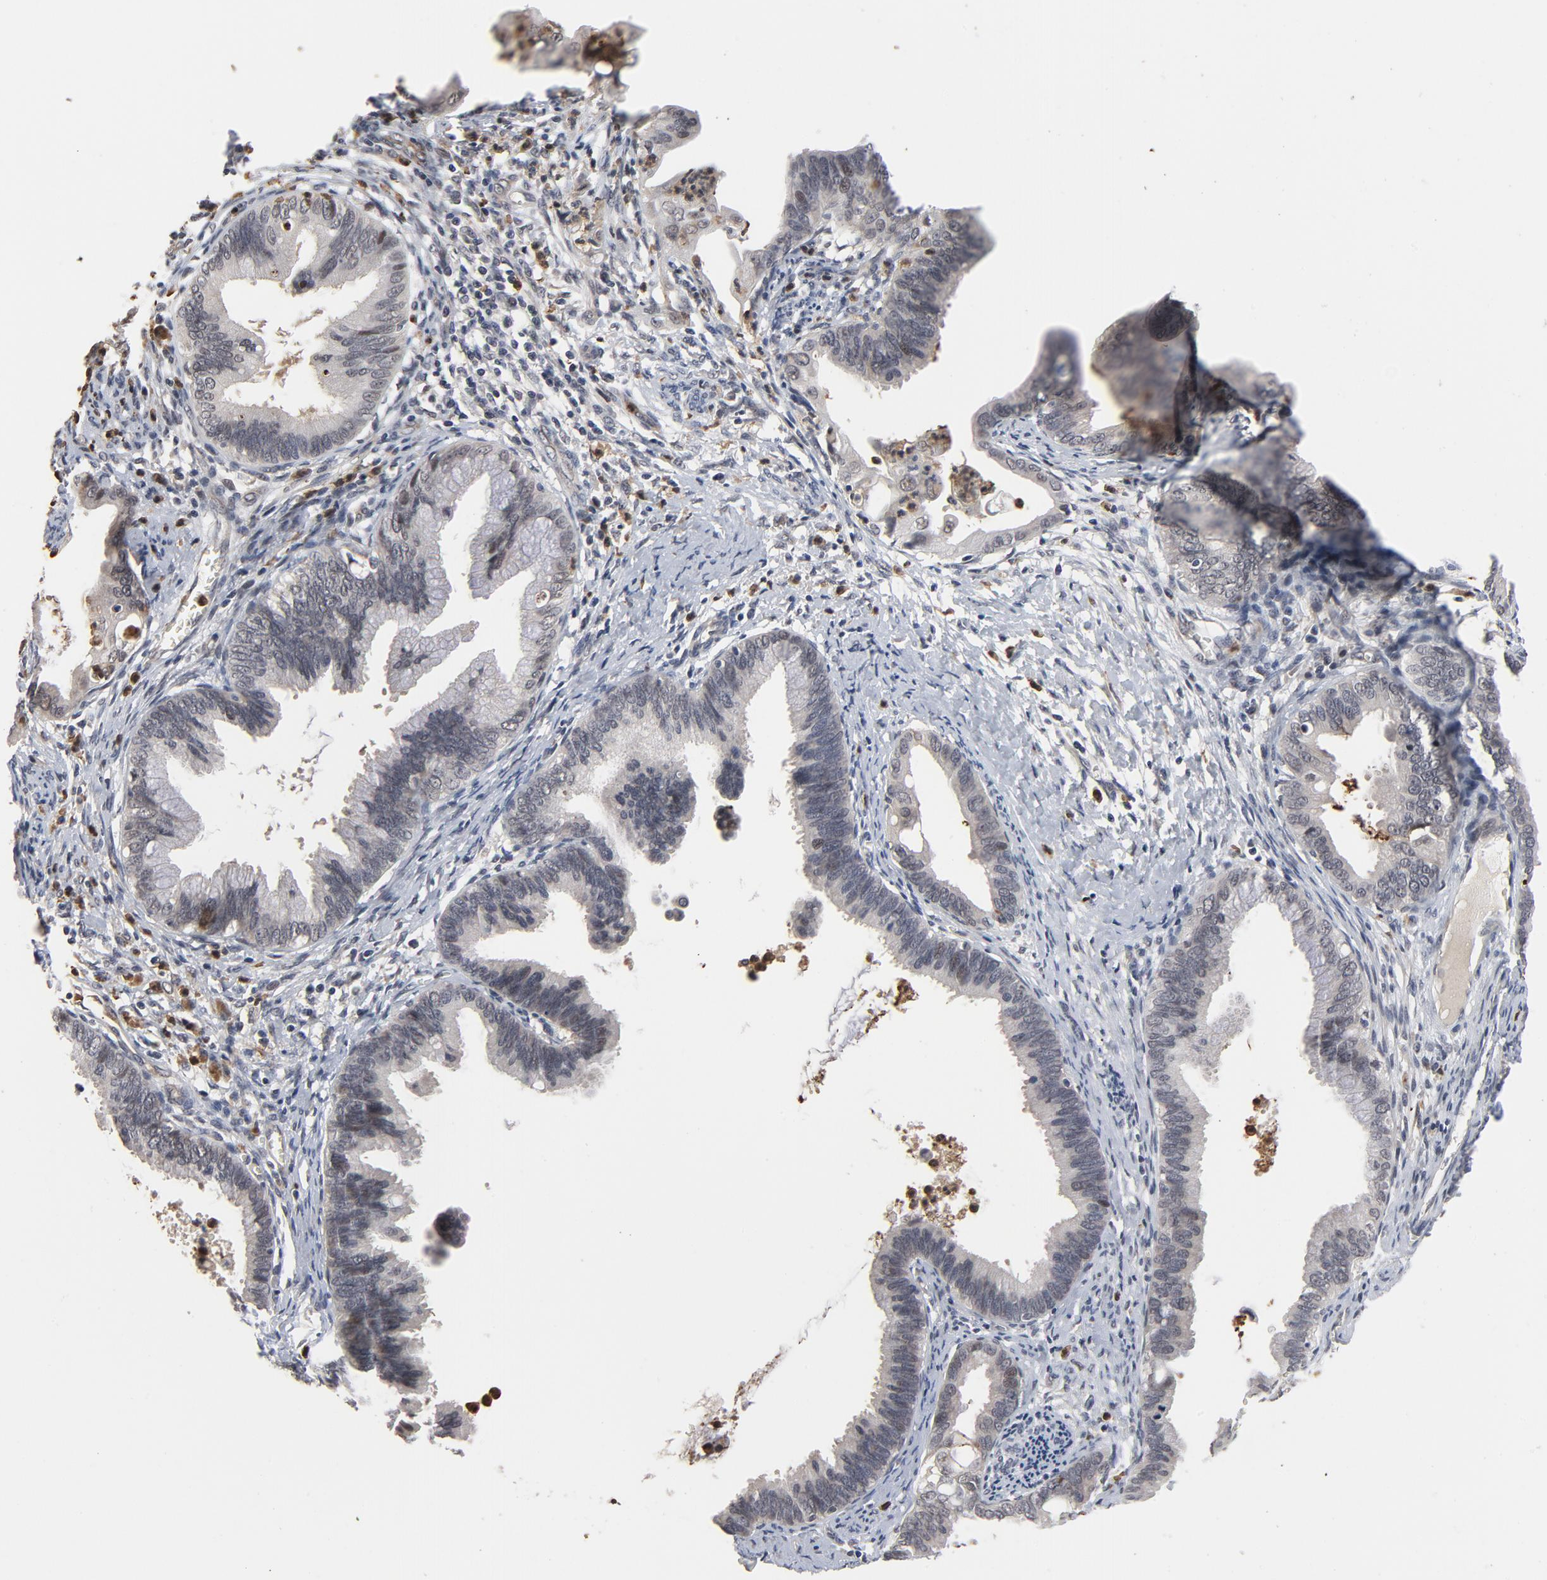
{"staining": {"intensity": "negative", "quantity": "none", "location": "none"}, "tissue": "cervical cancer", "cell_type": "Tumor cells", "image_type": "cancer", "snomed": [{"axis": "morphology", "description": "Adenocarcinoma, NOS"}, {"axis": "topography", "description": "Cervix"}], "caption": "Micrograph shows no protein positivity in tumor cells of cervical cancer tissue.", "gene": "RTL5", "patient": {"sex": "female", "age": 47}}